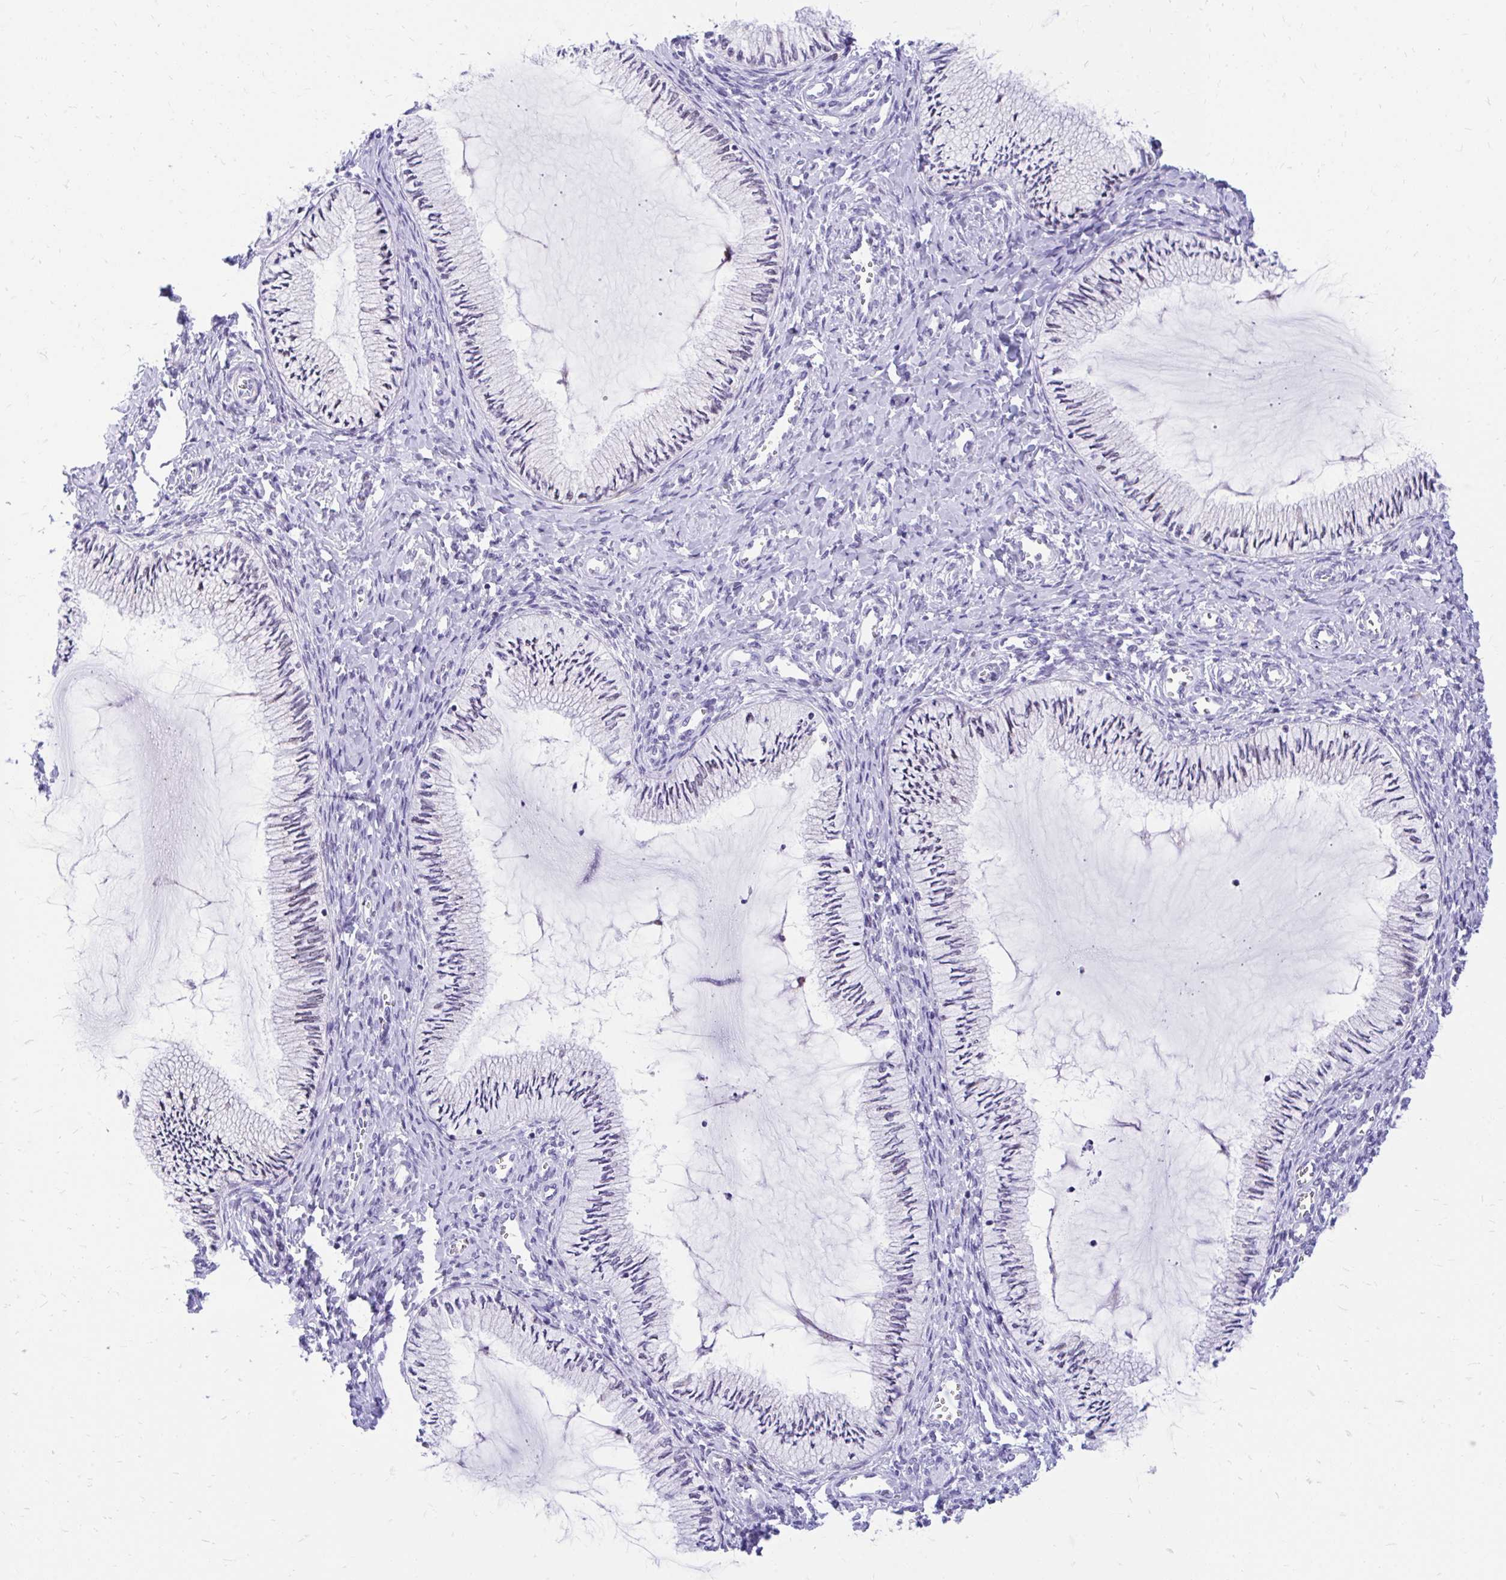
{"staining": {"intensity": "weak", "quantity": "25%-75%", "location": "nuclear"}, "tissue": "cervix", "cell_type": "Glandular cells", "image_type": "normal", "snomed": [{"axis": "morphology", "description": "Normal tissue, NOS"}, {"axis": "topography", "description": "Cervix"}], "caption": "Immunohistochemical staining of normal human cervix demonstrates 25%-75% levels of weak nuclear protein positivity in about 25%-75% of glandular cells.", "gene": "GLB1L2", "patient": {"sex": "female", "age": 24}}